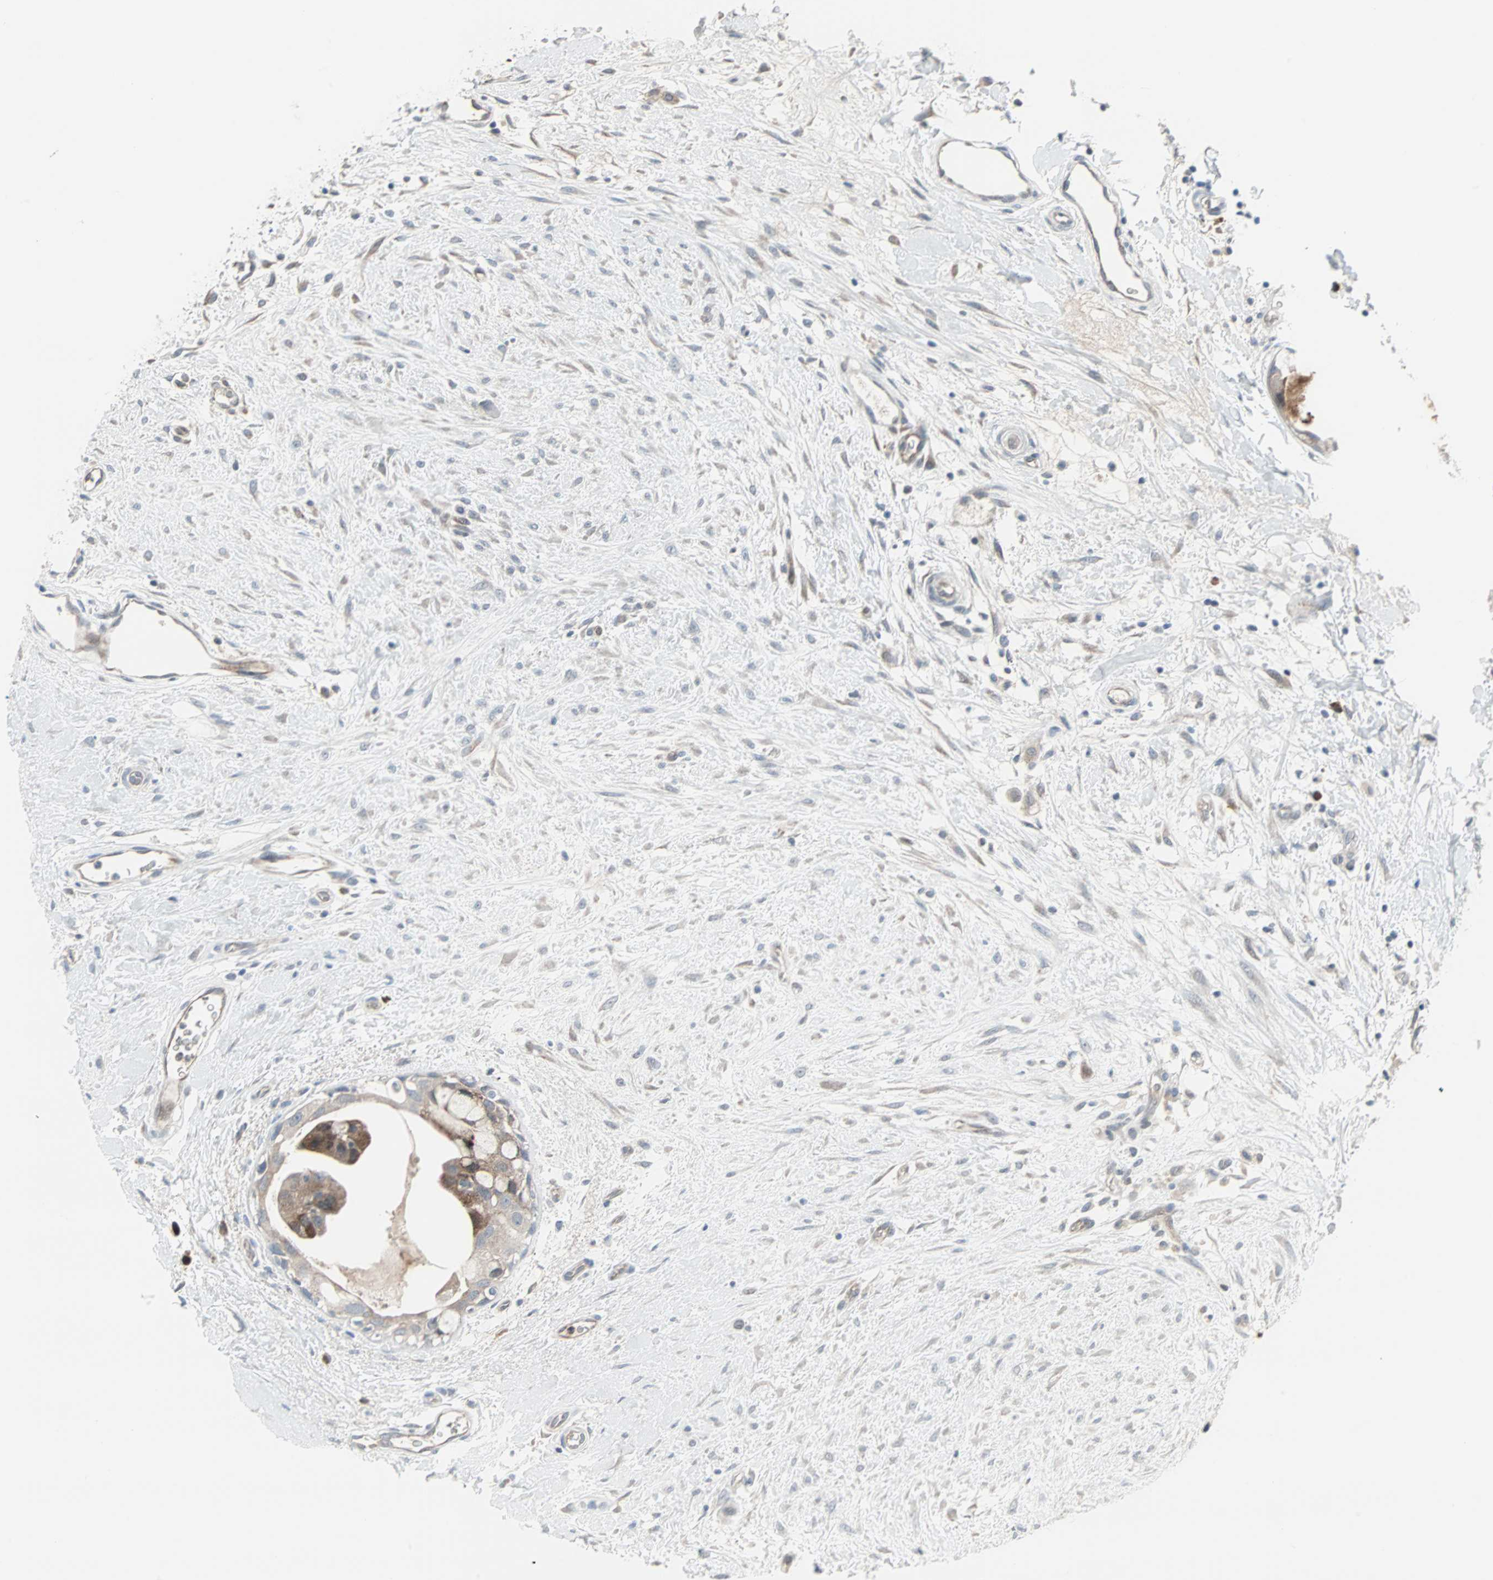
{"staining": {"intensity": "weak", "quantity": "<25%", "location": "cytoplasmic/membranous"}, "tissue": "breast cancer", "cell_type": "Tumor cells", "image_type": "cancer", "snomed": [{"axis": "morphology", "description": "Duct carcinoma"}, {"axis": "topography", "description": "Breast"}], "caption": "Breast cancer (intraductal carcinoma) was stained to show a protein in brown. There is no significant positivity in tumor cells.", "gene": "CASP3", "patient": {"sex": "female", "age": 40}}